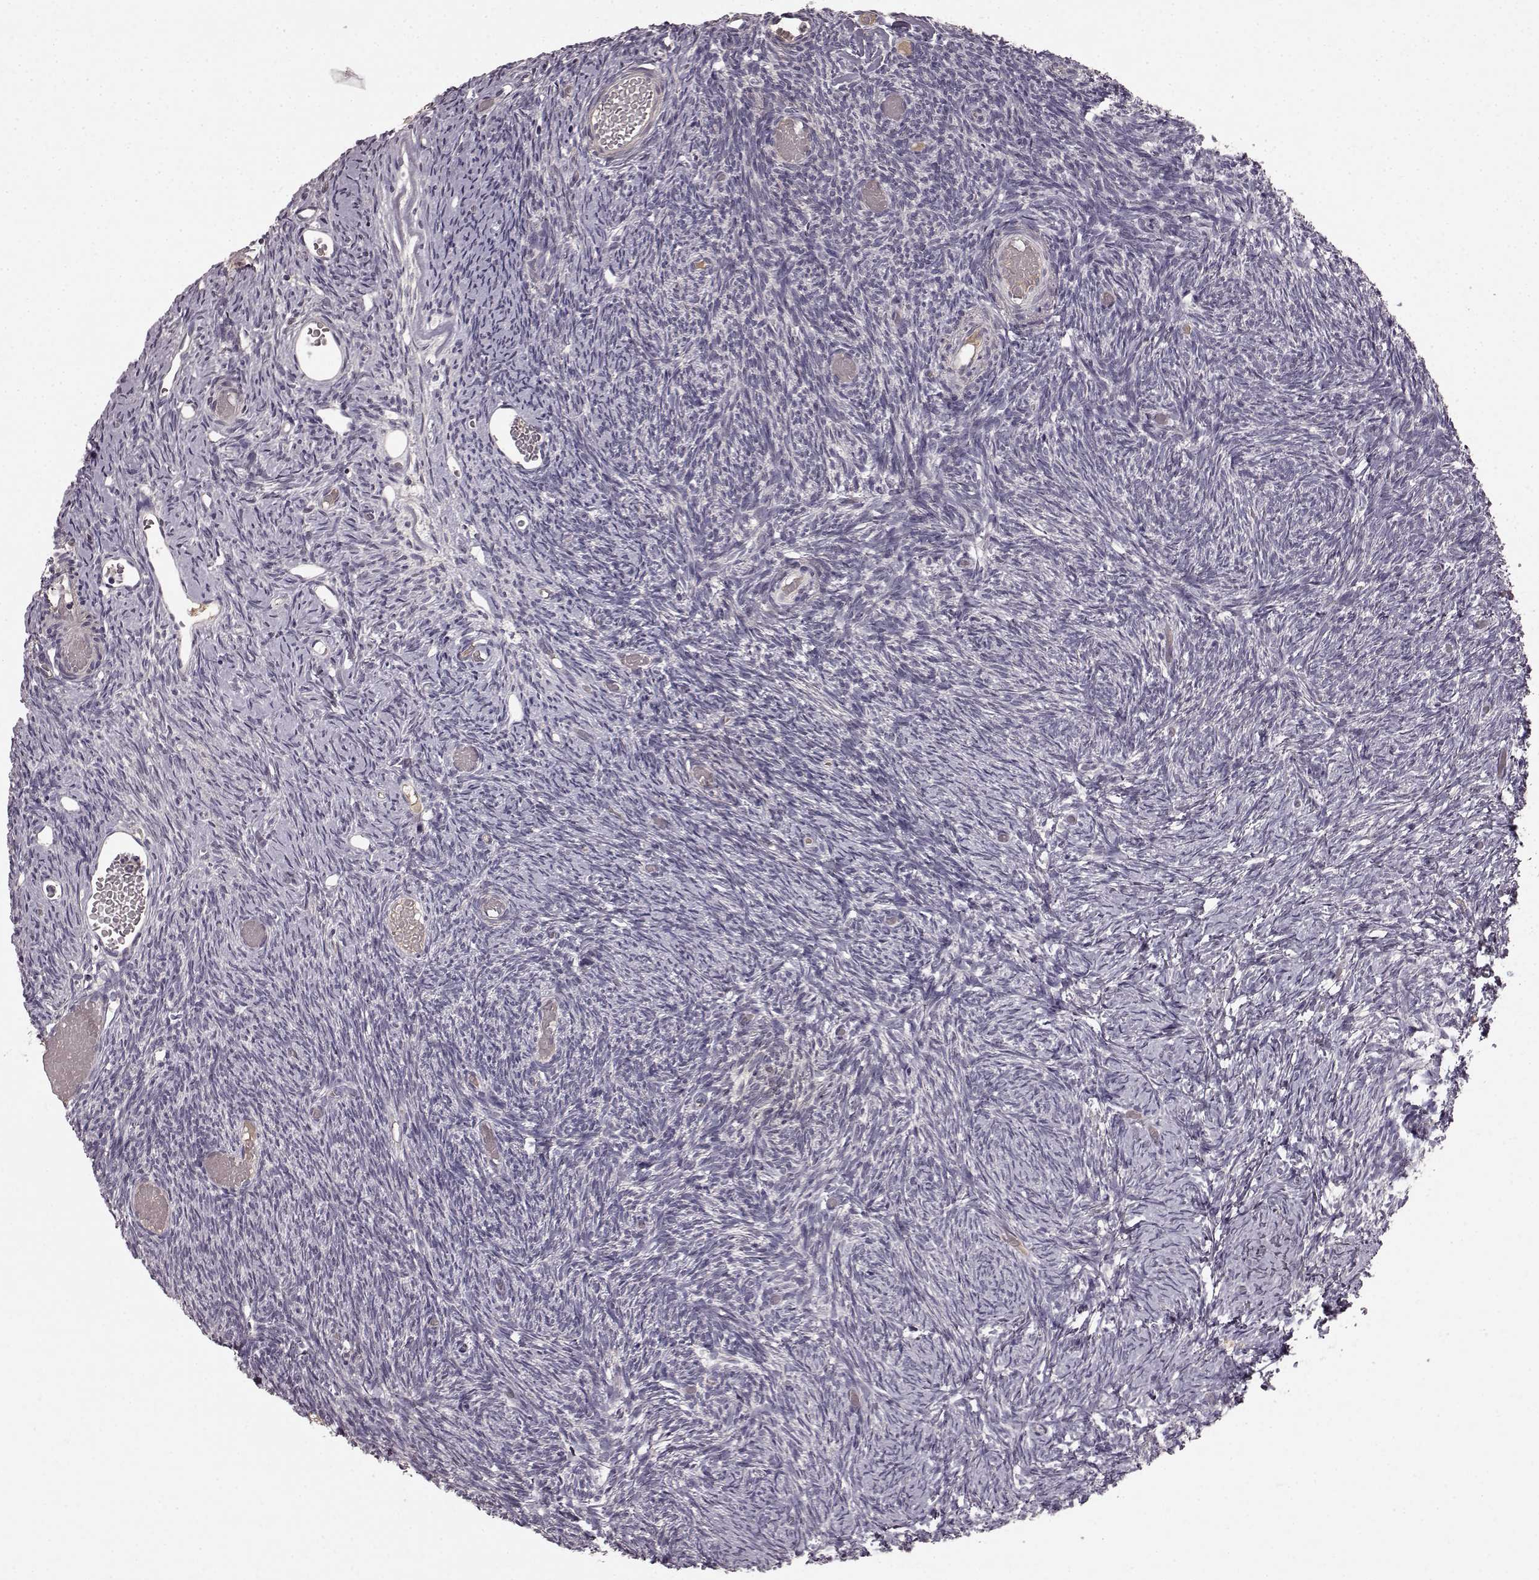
{"staining": {"intensity": "negative", "quantity": "none", "location": "none"}, "tissue": "ovary", "cell_type": "Ovarian stroma cells", "image_type": "normal", "snomed": [{"axis": "morphology", "description": "Normal tissue, NOS"}, {"axis": "topography", "description": "Ovary"}], "caption": "An IHC histopathology image of normal ovary is shown. There is no staining in ovarian stroma cells of ovary. (DAB (3,3'-diaminobenzidine) immunohistochemistry with hematoxylin counter stain).", "gene": "SLC22A18", "patient": {"sex": "female", "age": 39}}